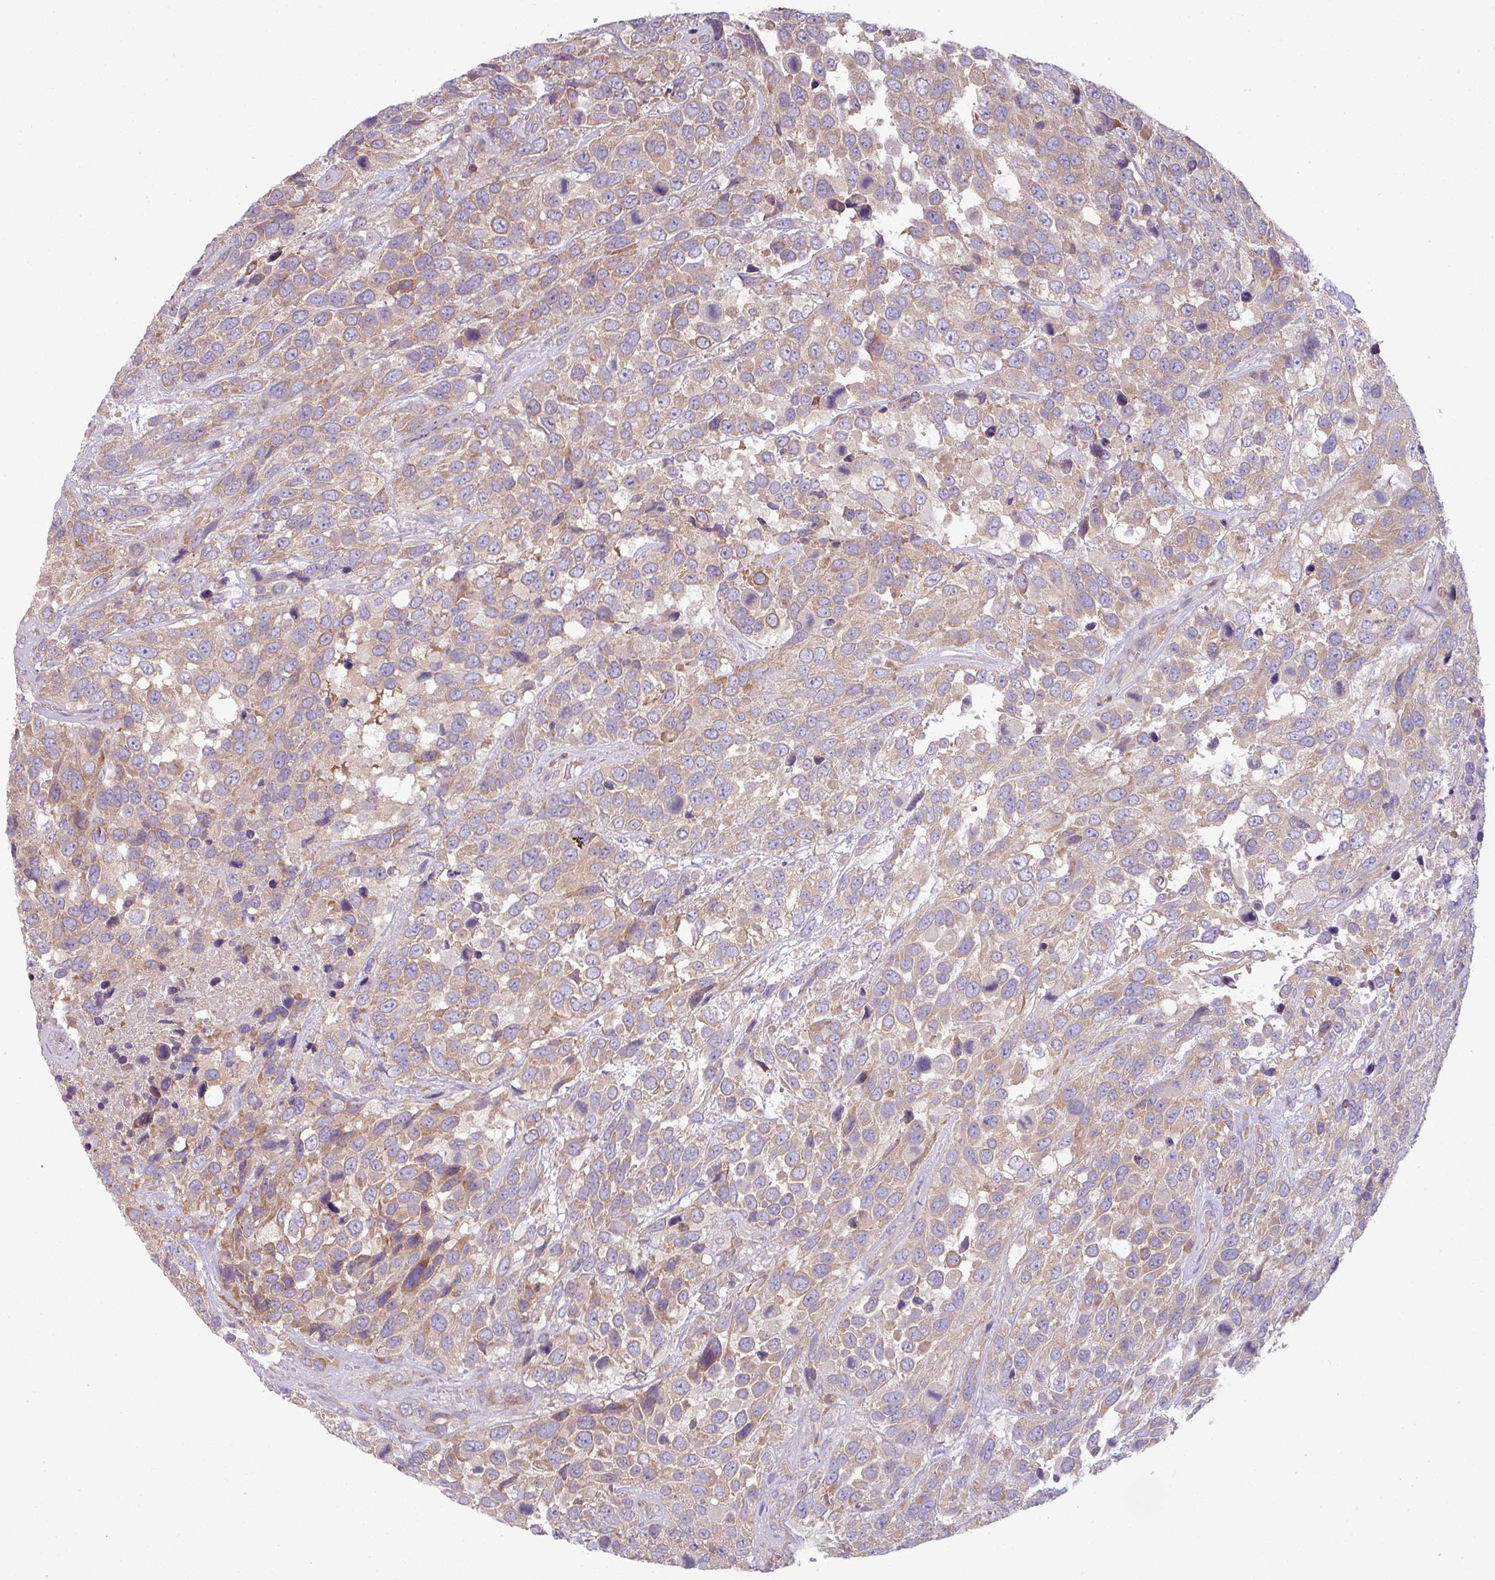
{"staining": {"intensity": "weak", "quantity": "25%-75%", "location": "cytoplasmic/membranous"}, "tissue": "urothelial cancer", "cell_type": "Tumor cells", "image_type": "cancer", "snomed": [{"axis": "morphology", "description": "Urothelial carcinoma, High grade"}, {"axis": "topography", "description": "Urinary bladder"}], "caption": "The histopathology image displays a brown stain indicating the presence of a protein in the cytoplasmic/membranous of tumor cells in high-grade urothelial carcinoma.", "gene": "LRRC74B", "patient": {"sex": "female", "age": 70}}